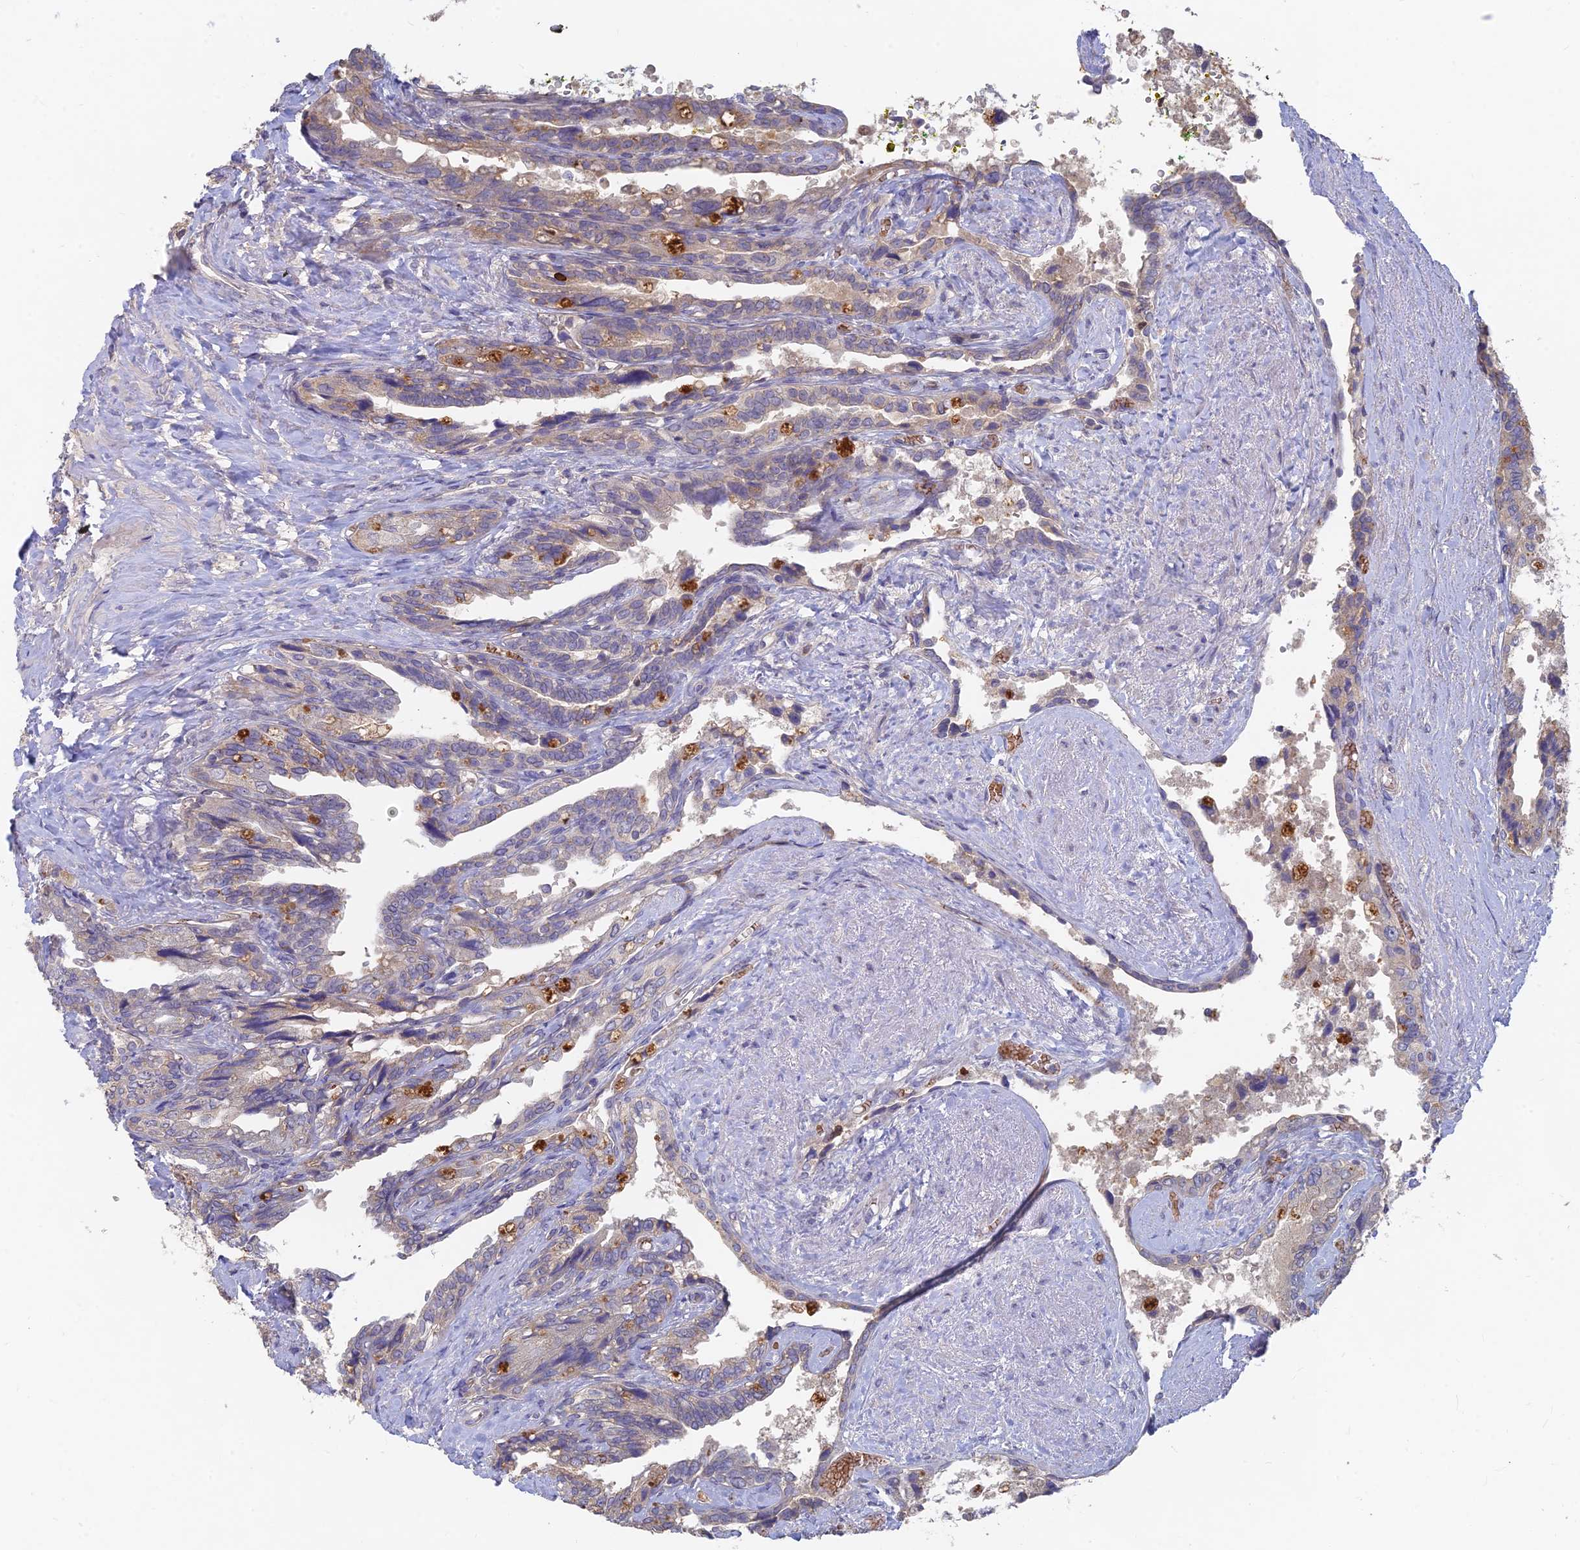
{"staining": {"intensity": "weak", "quantity": "25%-75%", "location": "cytoplasmic/membranous"}, "tissue": "seminal vesicle", "cell_type": "Glandular cells", "image_type": "normal", "snomed": [{"axis": "morphology", "description": "Normal tissue, NOS"}, {"axis": "topography", "description": "Seminal veicle"}, {"axis": "topography", "description": "Peripheral nerve tissue"}], "caption": "Brown immunohistochemical staining in benign seminal vesicle displays weak cytoplasmic/membranous positivity in about 25%-75% of glandular cells. (DAB (3,3'-diaminobenzidine) IHC with brightfield microscopy, high magnification).", "gene": "ARRDC1", "patient": {"sex": "male", "age": 60}}